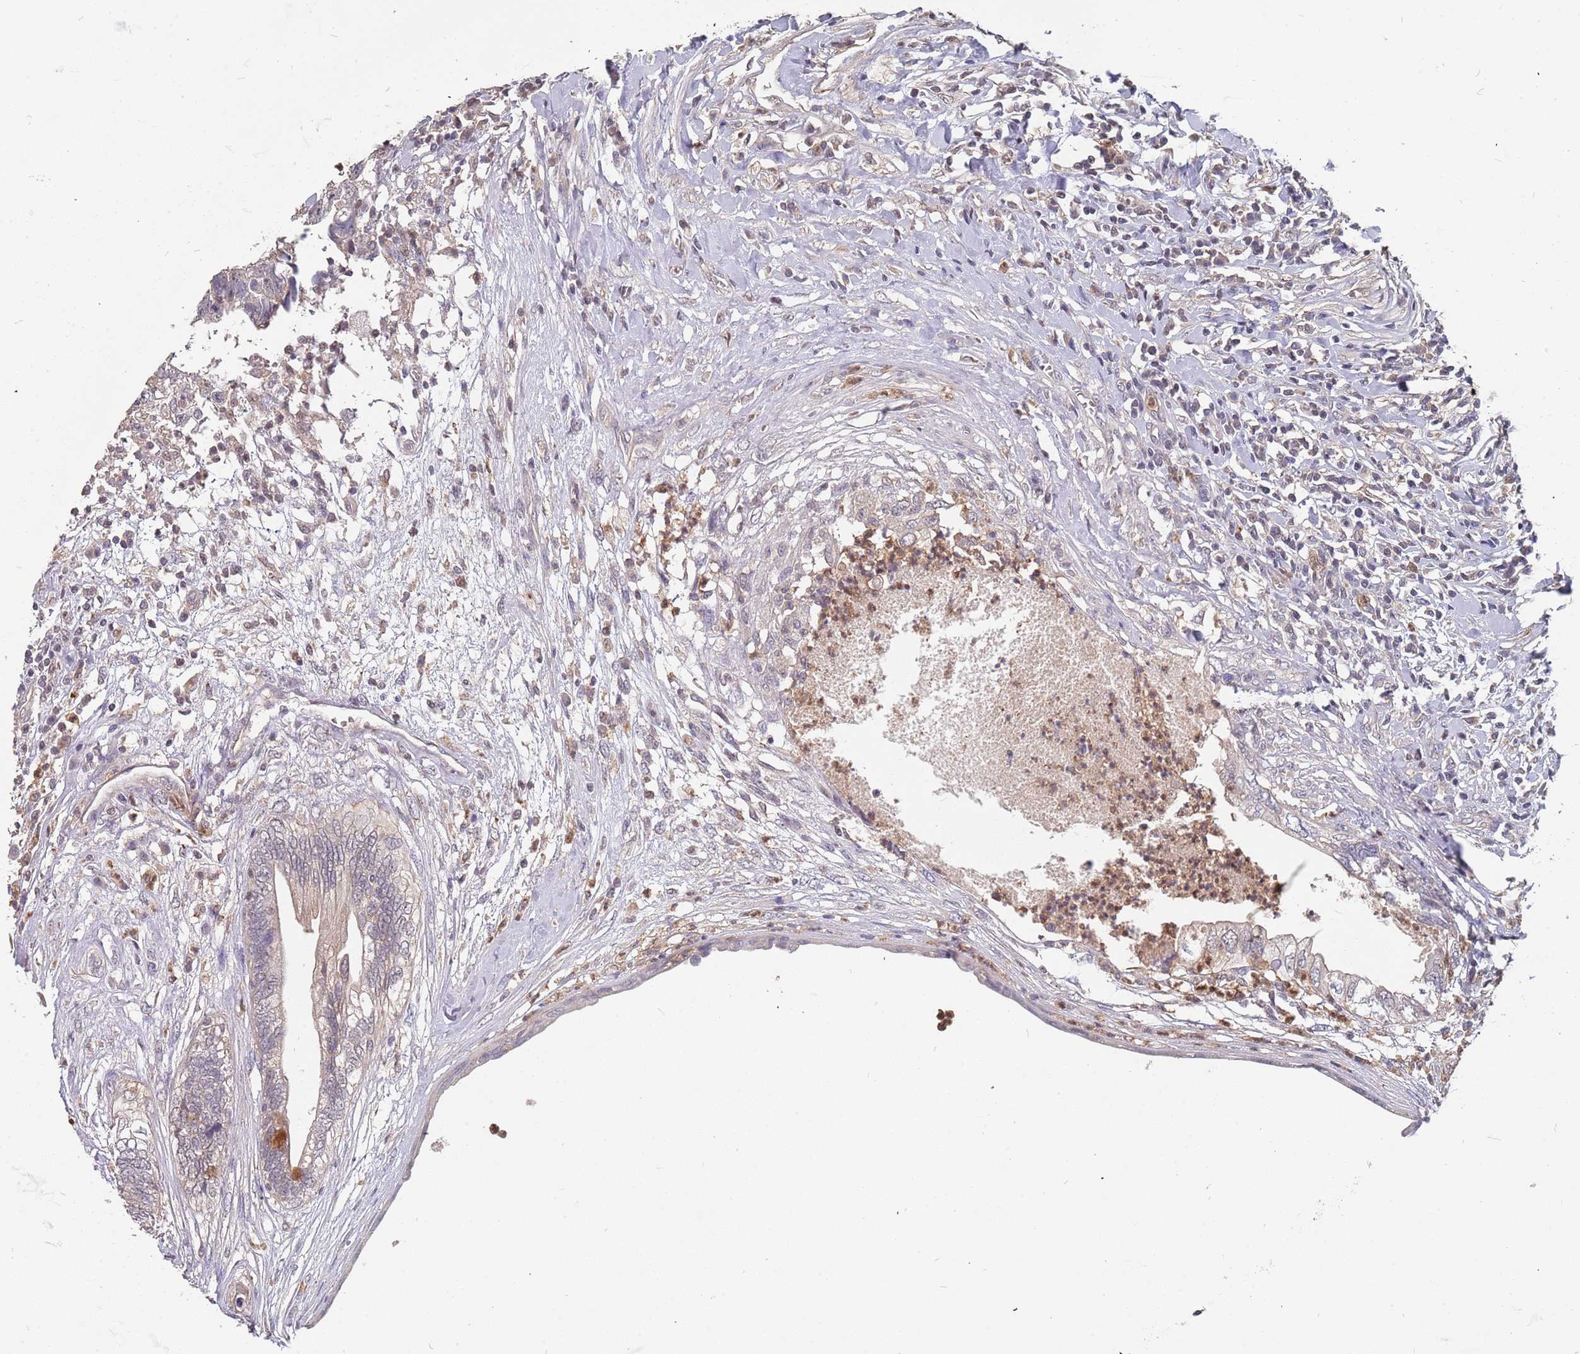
{"staining": {"intensity": "negative", "quantity": "none", "location": "none"}, "tissue": "testis cancer", "cell_type": "Tumor cells", "image_type": "cancer", "snomed": [{"axis": "morphology", "description": "Seminoma, NOS"}, {"axis": "morphology", "description": "Carcinoma, Embryonal, NOS"}, {"axis": "topography", "description": "Testis"}], "caption": "A micrograph of testis cancer stained for a protein shows no brown staining in tumor cells. (Immunohistochemistry (ihc), brightfield microscopy, high magnification).", "gene": "TCEANC2", "patient": {"sex": "male", "age": 29}}